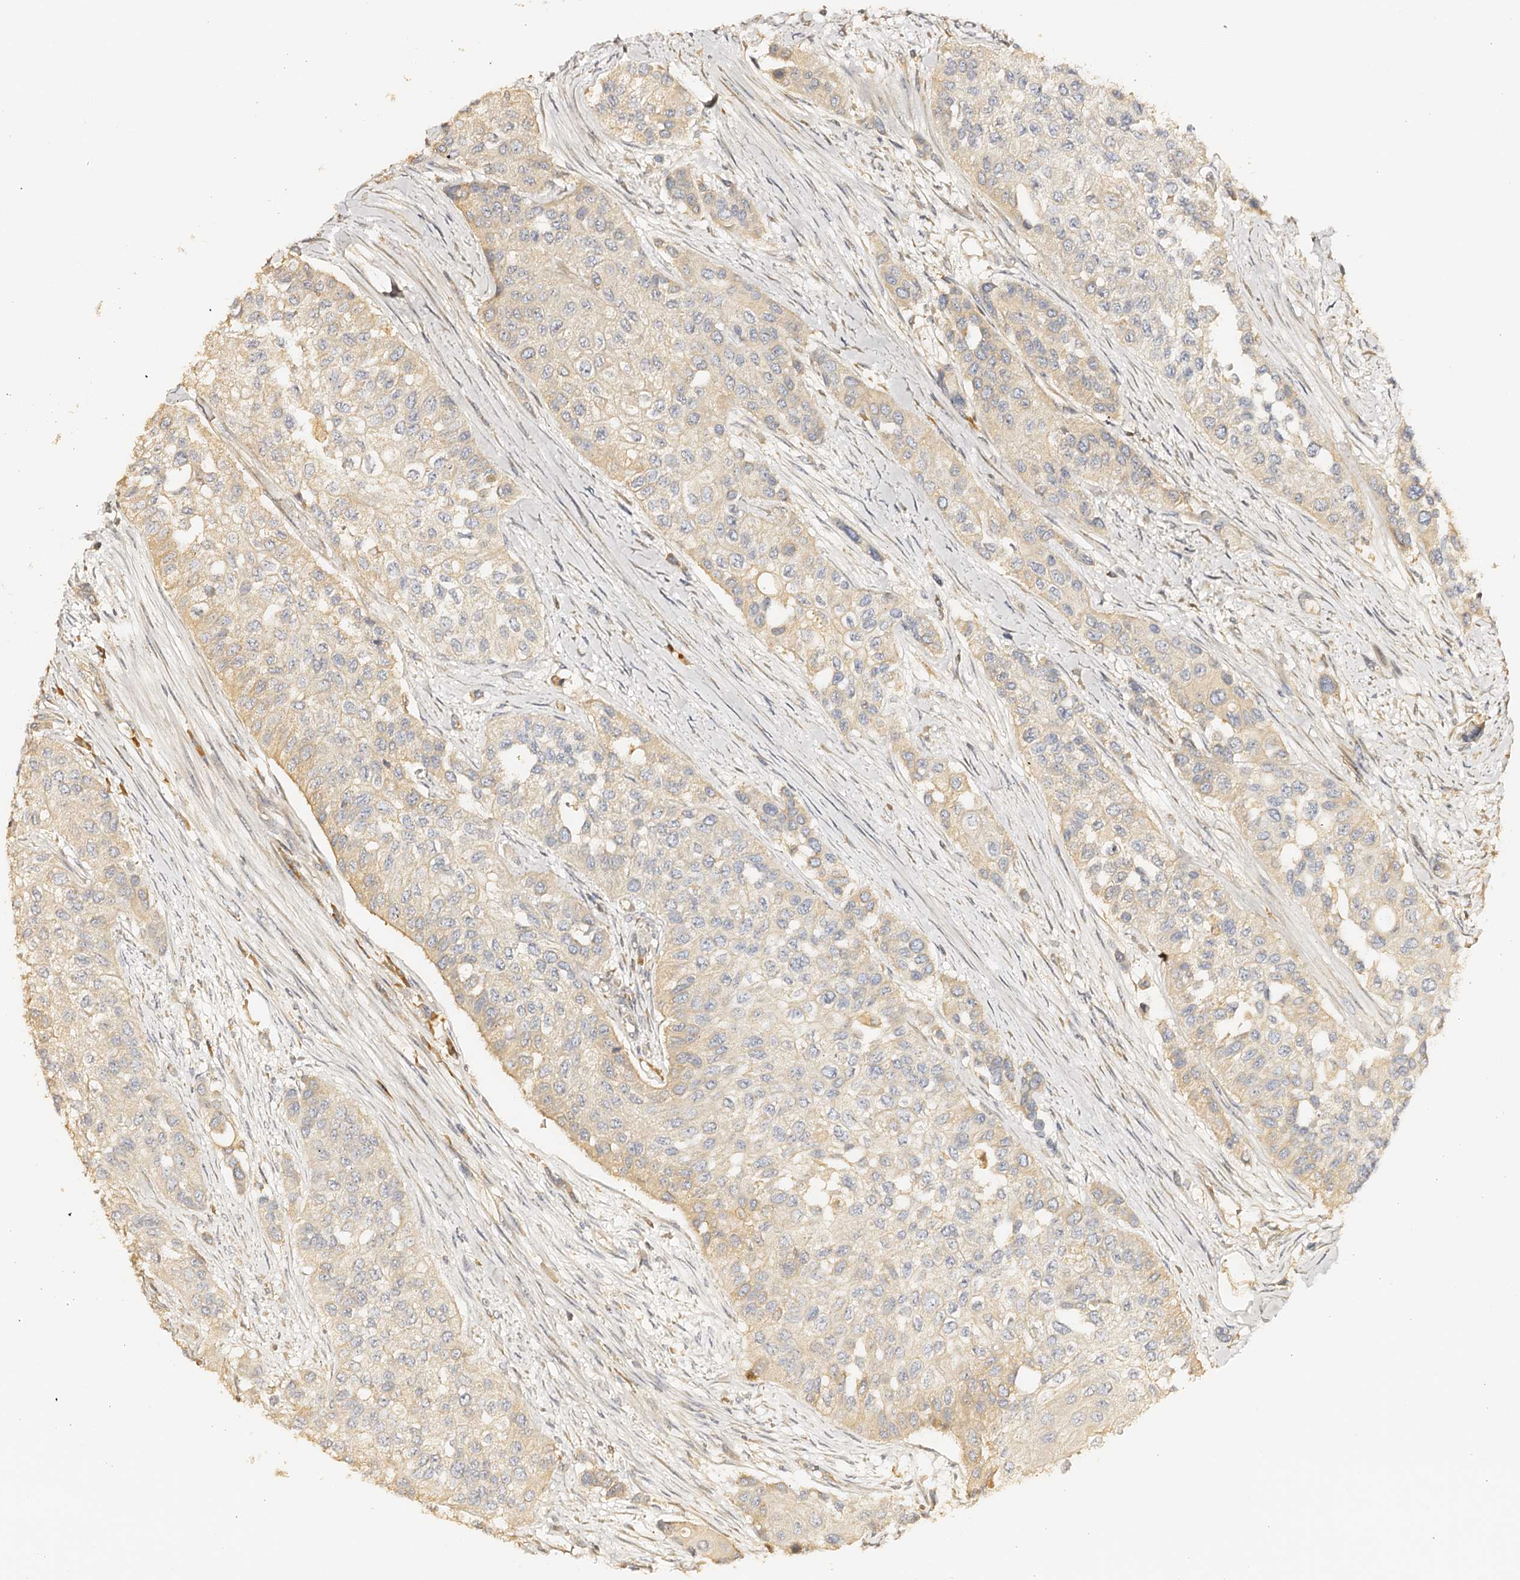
{"staining": {"intensity": "negative", "quantity": "none", "location": "none"}, "tissue": "urothelial cancer", "cell_type": "Tumor cells", "image_type": "cancer", "snomed": [{"axis": "morphology", "description": "Normal tissue, NOS"}, {"axis": "morphology", "description": "Urothelial carcinoma, High grade"}, {"axis": "topography", "description": "Vascular tissue"}, {"axis": "topography", "description": "Urinary bladder"}], "caption": "This is an IHC histopathology image of urothelial cancer. There is no positivity in tumor cells.", "gene": "DMXL2", "patient": {"sex": "female", "age": 56}}